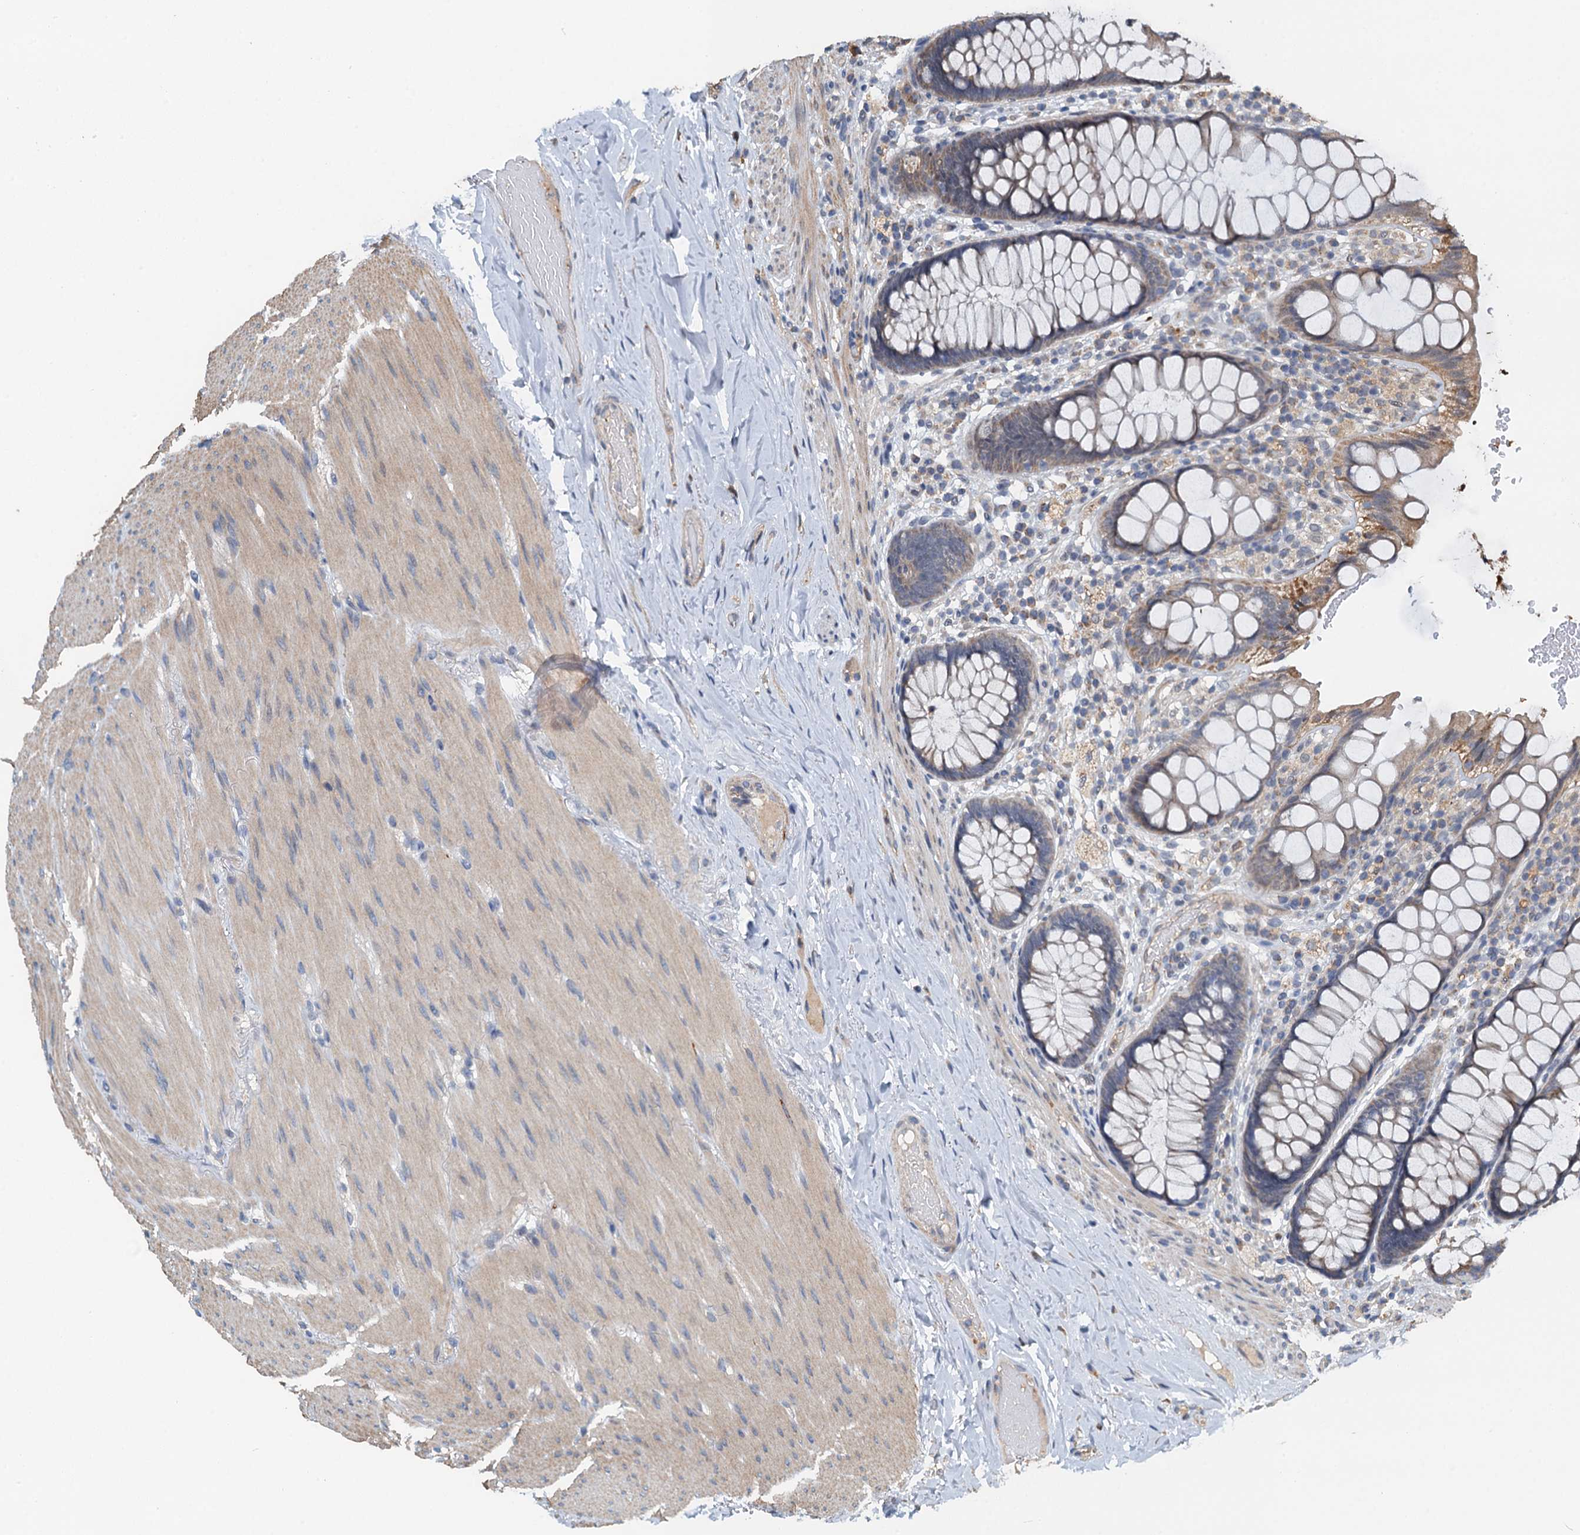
{"staining": {"intensity": "weak", "quantity": "25%-75%", "location": "cytoplasmic/membranous"}, "tissue": "rectum", "cell_type": "Glandular cells", "image_type": "normal", "snomed": [{"axis": "morphology", "description": "Normal tissue, NOS"}, {"axis": "topography", "description": "Rectum"}], "caption": "Weak cytoplasmic/membranous protein positivity is seen in about 25%-75% of glandular cells in rectum.", "gene": "ZNF606", "patient": {"sex": "male", "age": 83}}